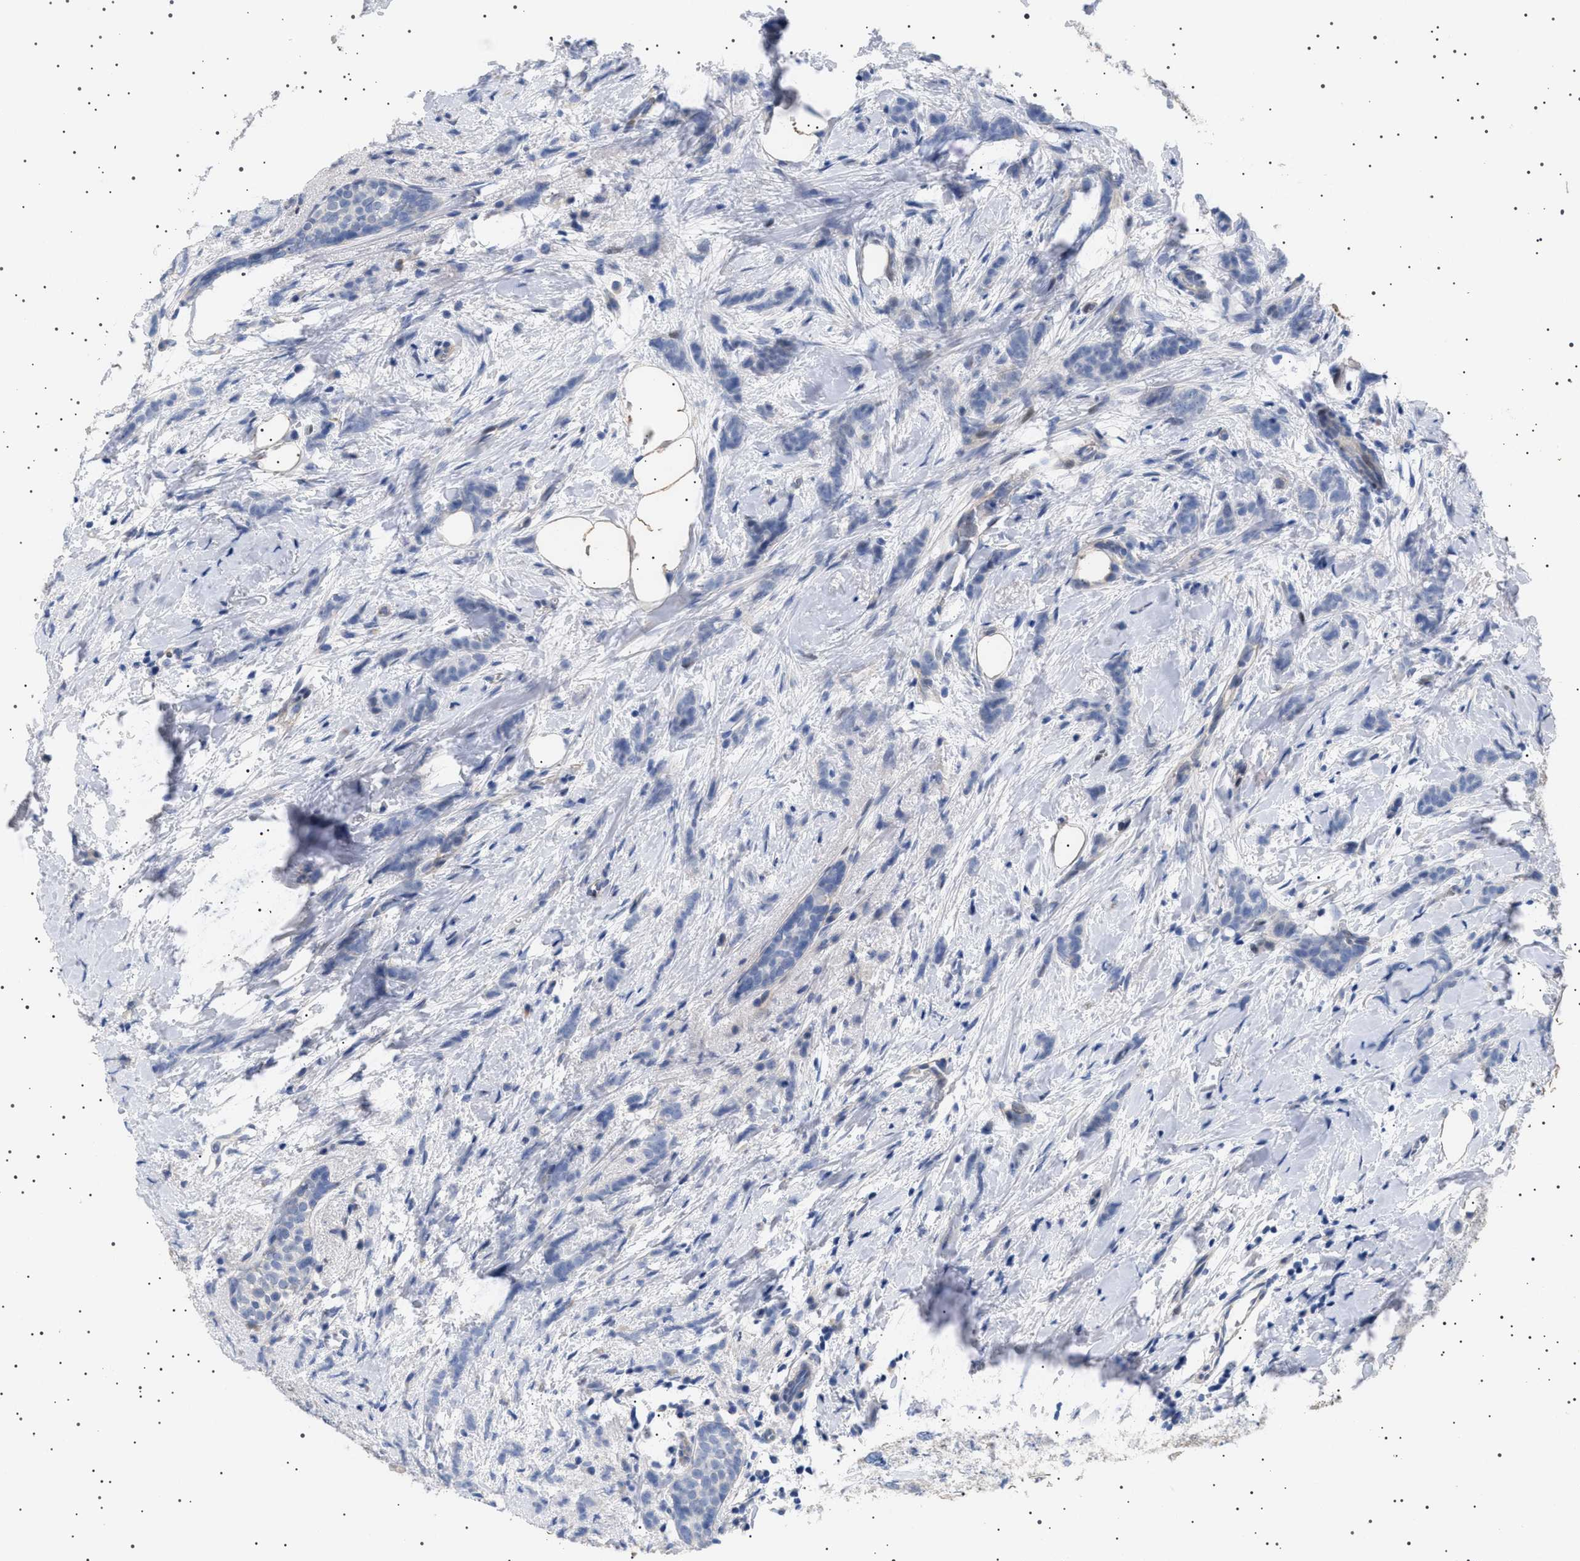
{"staining": {"intensity": "negative", "quantity": "none", "location": "none"}, "tissue": "breast cancer", "cell_type": "Tumor cells", "image_type": "cancer", "snomed": [{"axis": "morphology", "description": "Lobular carcinoma, in situ"}, {"axis": "morphology", "description": "Lobular carcinoma"}, {"axis": "topography", "description": "Breast"}], "caption": "Immunohistochemistry (IHC) histopathology image of human breast cancer stained for a protein (brown), which demonstrates no staining in tumor cells.", "gene": "HTR1A", "patient": {"sex": "female", "age": 41}}